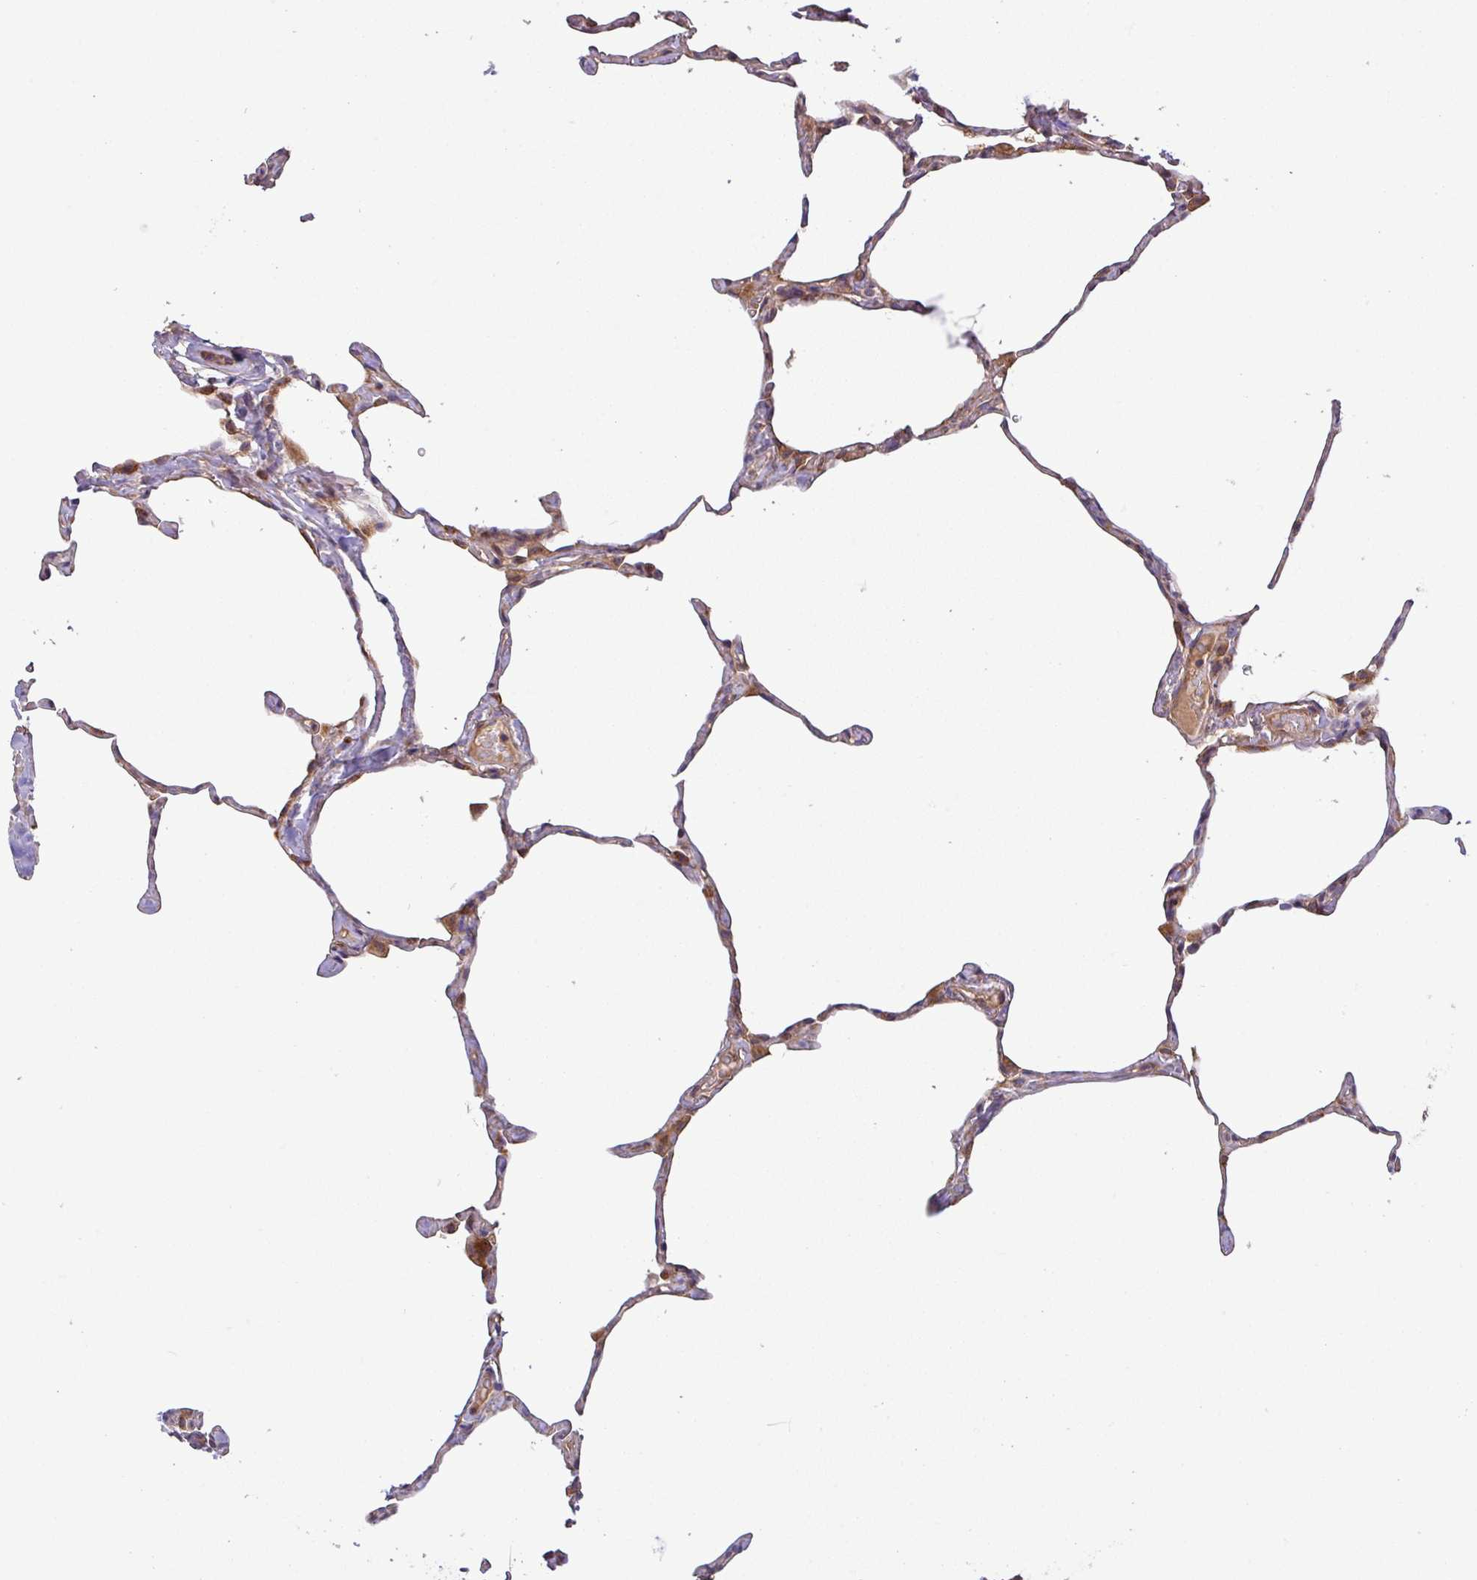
{"staining": {"intensity": "moderate", "quantity": "25%-75%", "location": "cytoplasmic/membranous"}, "tissue": "lung", "cell_type": "Alveolar cells", "image_type": "normal", "snomed": [{"axis": "morphology", "description": "Normal tissue, NOS"}, {"axis": "topography", "description": "Lung"}], "caption": "This histopathology image displays immunohistochemistry (IHC) staining of normal human lung, with medium moderate cytoplasmic/membranous positivity in about 25%-75% of alveolar cells.", "gene": "ART1", "patient": {"sex": "male", "age": 65}}